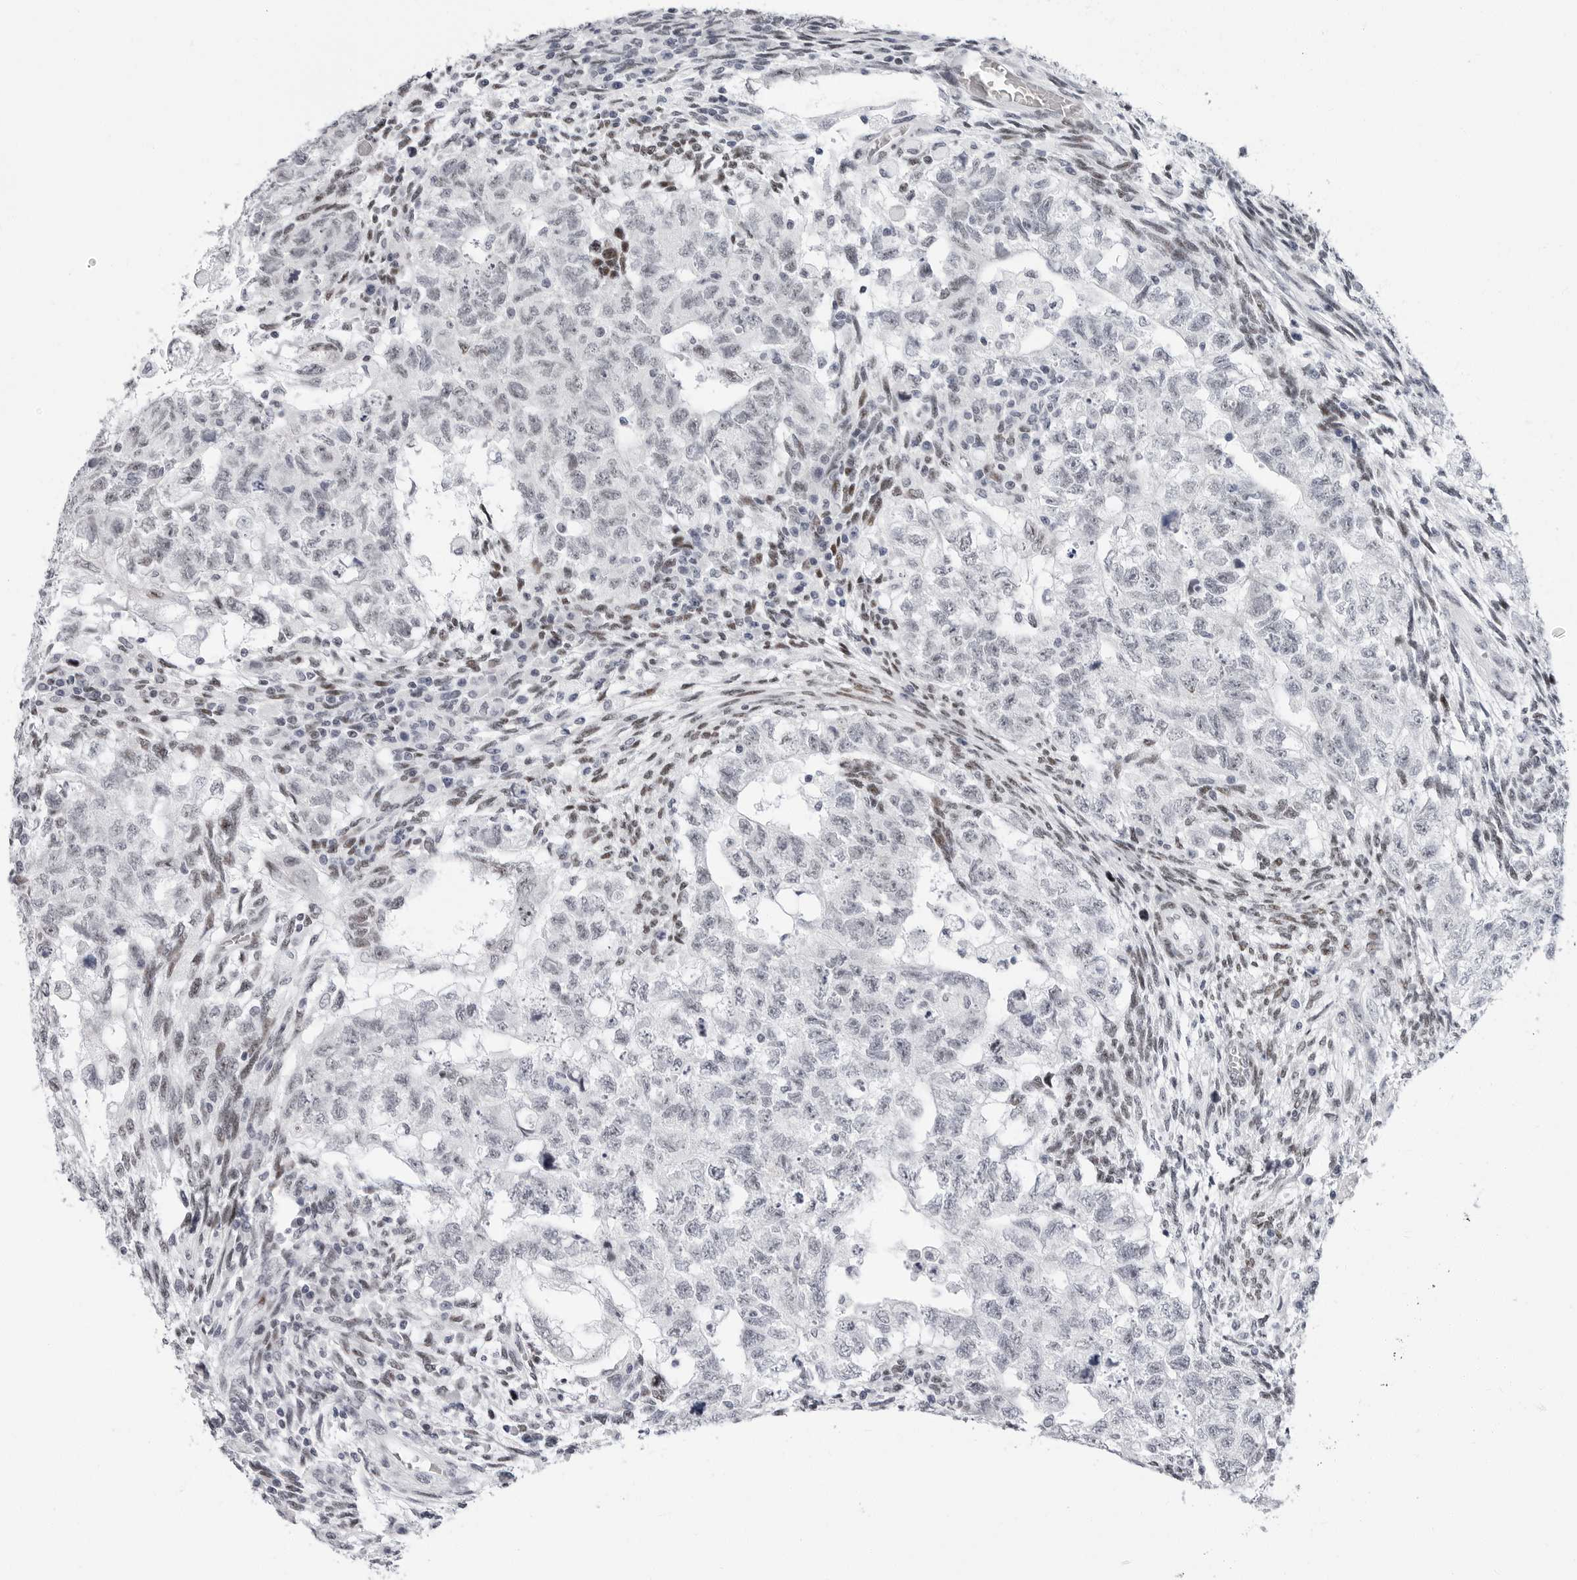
{"staining": {"intensity": "negative", "quantity": "none", "location": "none"}, "tissue": "testis cancer", "cell_type": "Tumor cells", "image_type": "cancer", "snomed": [{"axis": "morphology", "description": "Normal tissue, NOS"}, {"axis": "morphology", "description": "Carcinoma, Embryonal, NOS"}, {"axis": "topography", "description": "Testis"}], "caption": "An IHC micrograph of testis cancer is shown. There is no staining in tumor cells of testis cancer.", "gene": "VEZF1", "patient": {"sex": "male", "age": 36}}